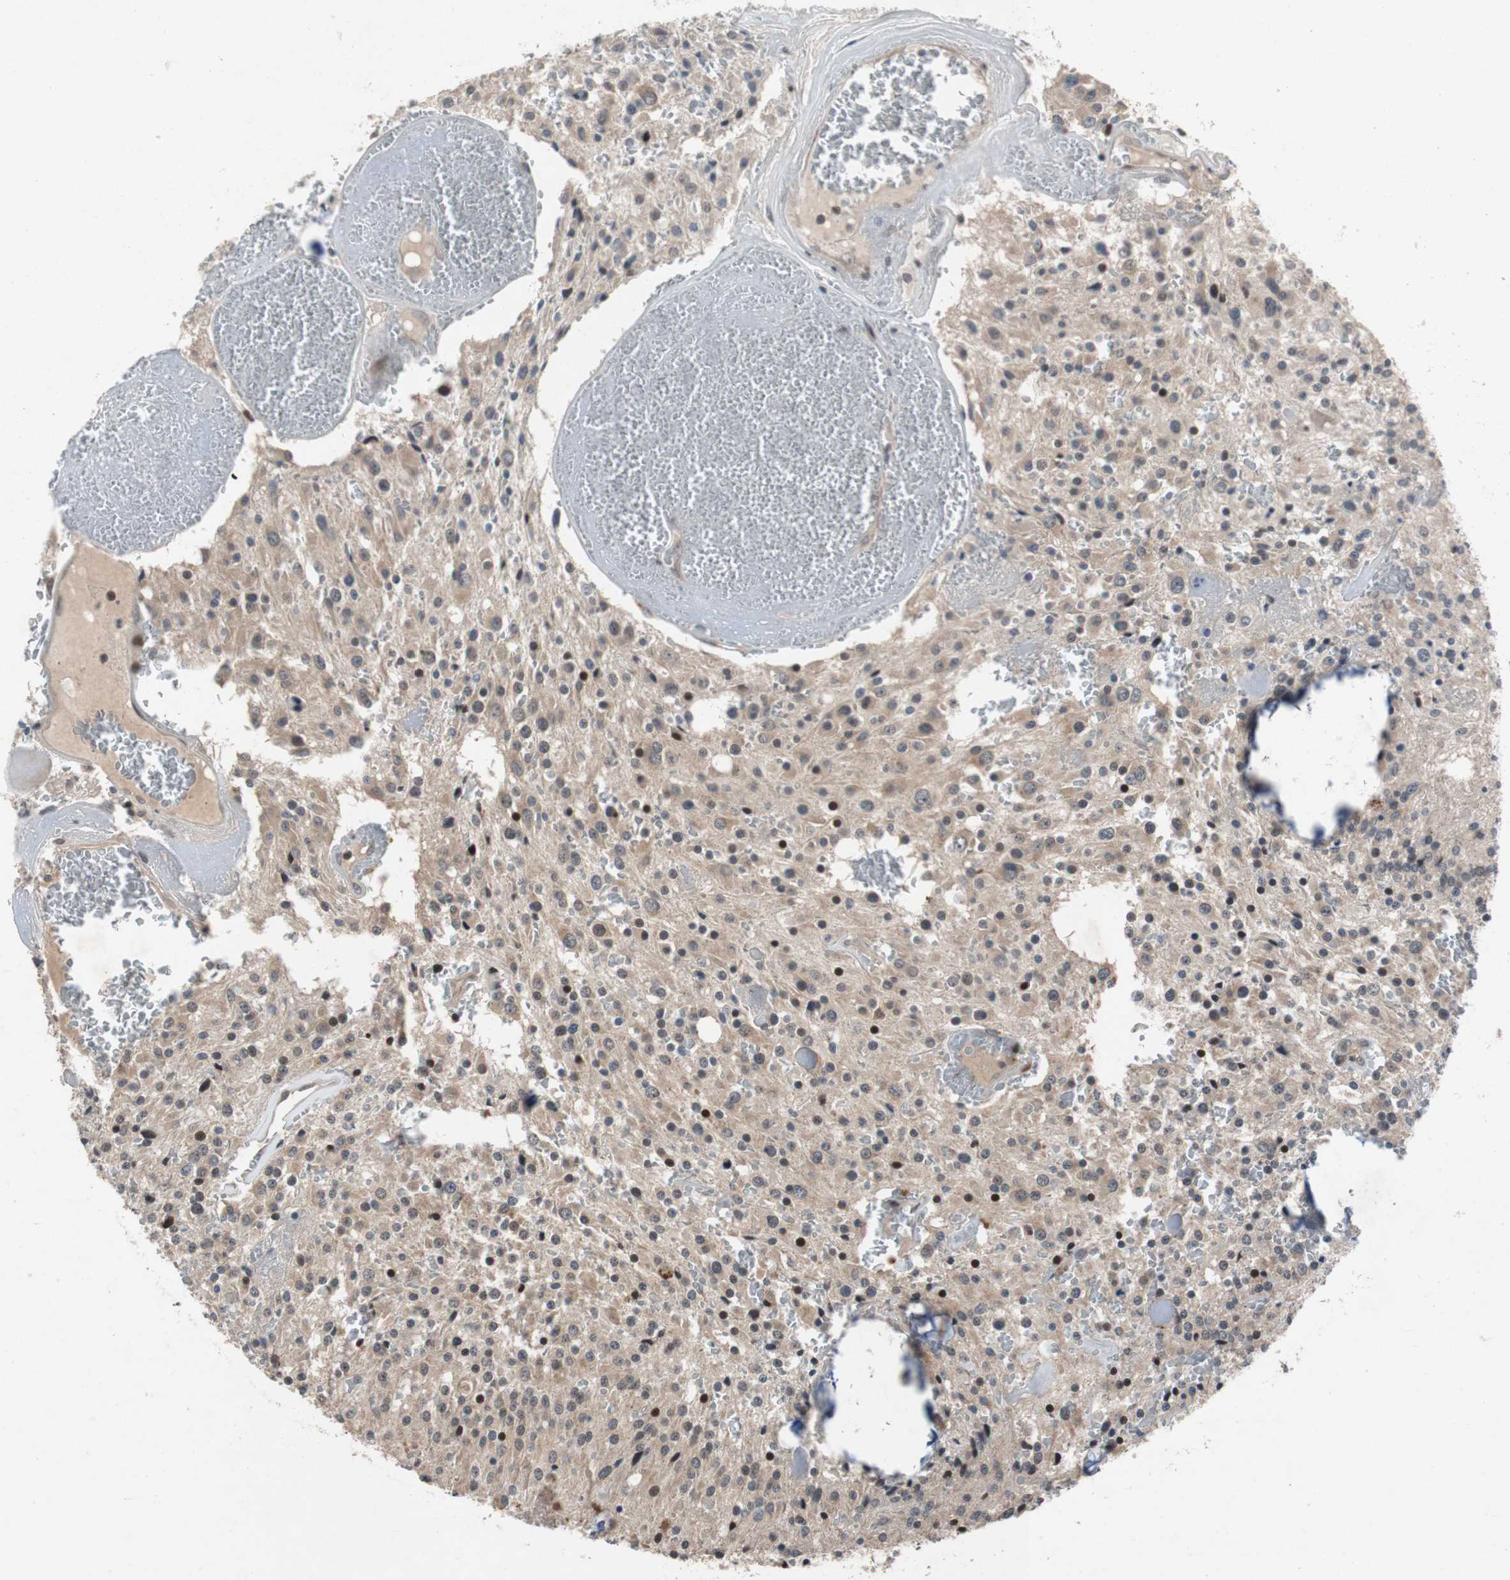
{"staining": {"intensity": "moderate", "quantity": "25%-75%", "location": "cytoplasmic/membranous"}, "tissue": "glioma", "cell_type": "Tumor cells", "image_type": "cancer", "snomed": [{"axis": "morphology", "description": "Glioma, malignant, Low grade"}, {"axis": "topography", "description": "Brain"}], "caption": "IHC (DAB) staining of human glioma reveals moderate cytoplasmic/membranous protein expression in approximately 25%-75% of tumor cells.", "gene": "TP63", "patient": {"sex": "male", "age": 58}}